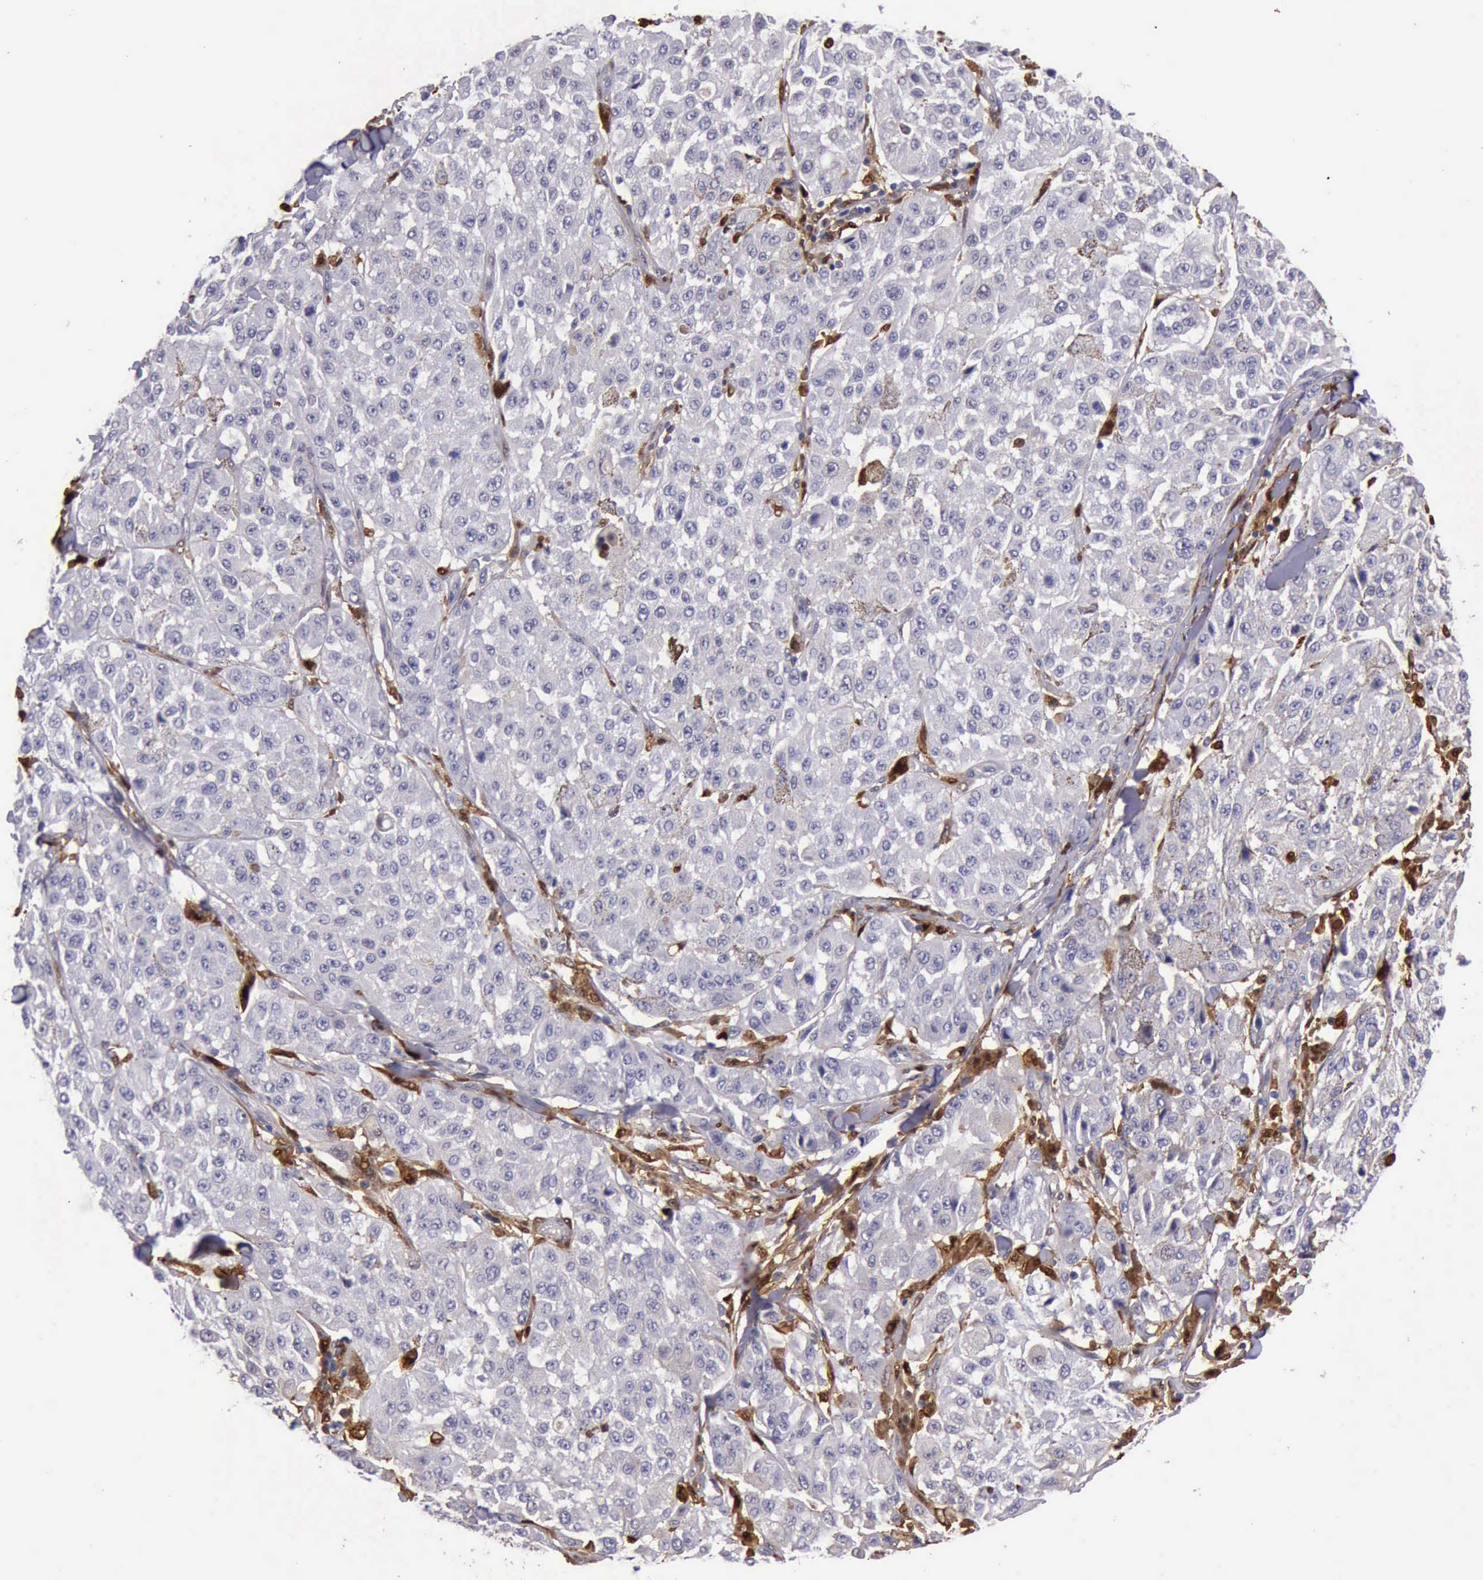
{"staining": {"intensity": "strong", "quantity": "<25%", "location": "cytoplasmic/membranous"}, "tissue": "melanoma", "cell_type": "Tumor cells", "image_type": "cancer", "snomed": [{"axis": "morphology", "description": "Malignant melanoma, NOS"}, {"axis": "topography", "description": "Skin"}], "caption": "An IHC micrograph of tumor tissue is shown. Protein staining in brown shows strong cytoplasmic/membranous positivity in malignant melanoma within tumor cells.", "gene": "TYMP", "patient": {"sex": "female", "age": 64}}